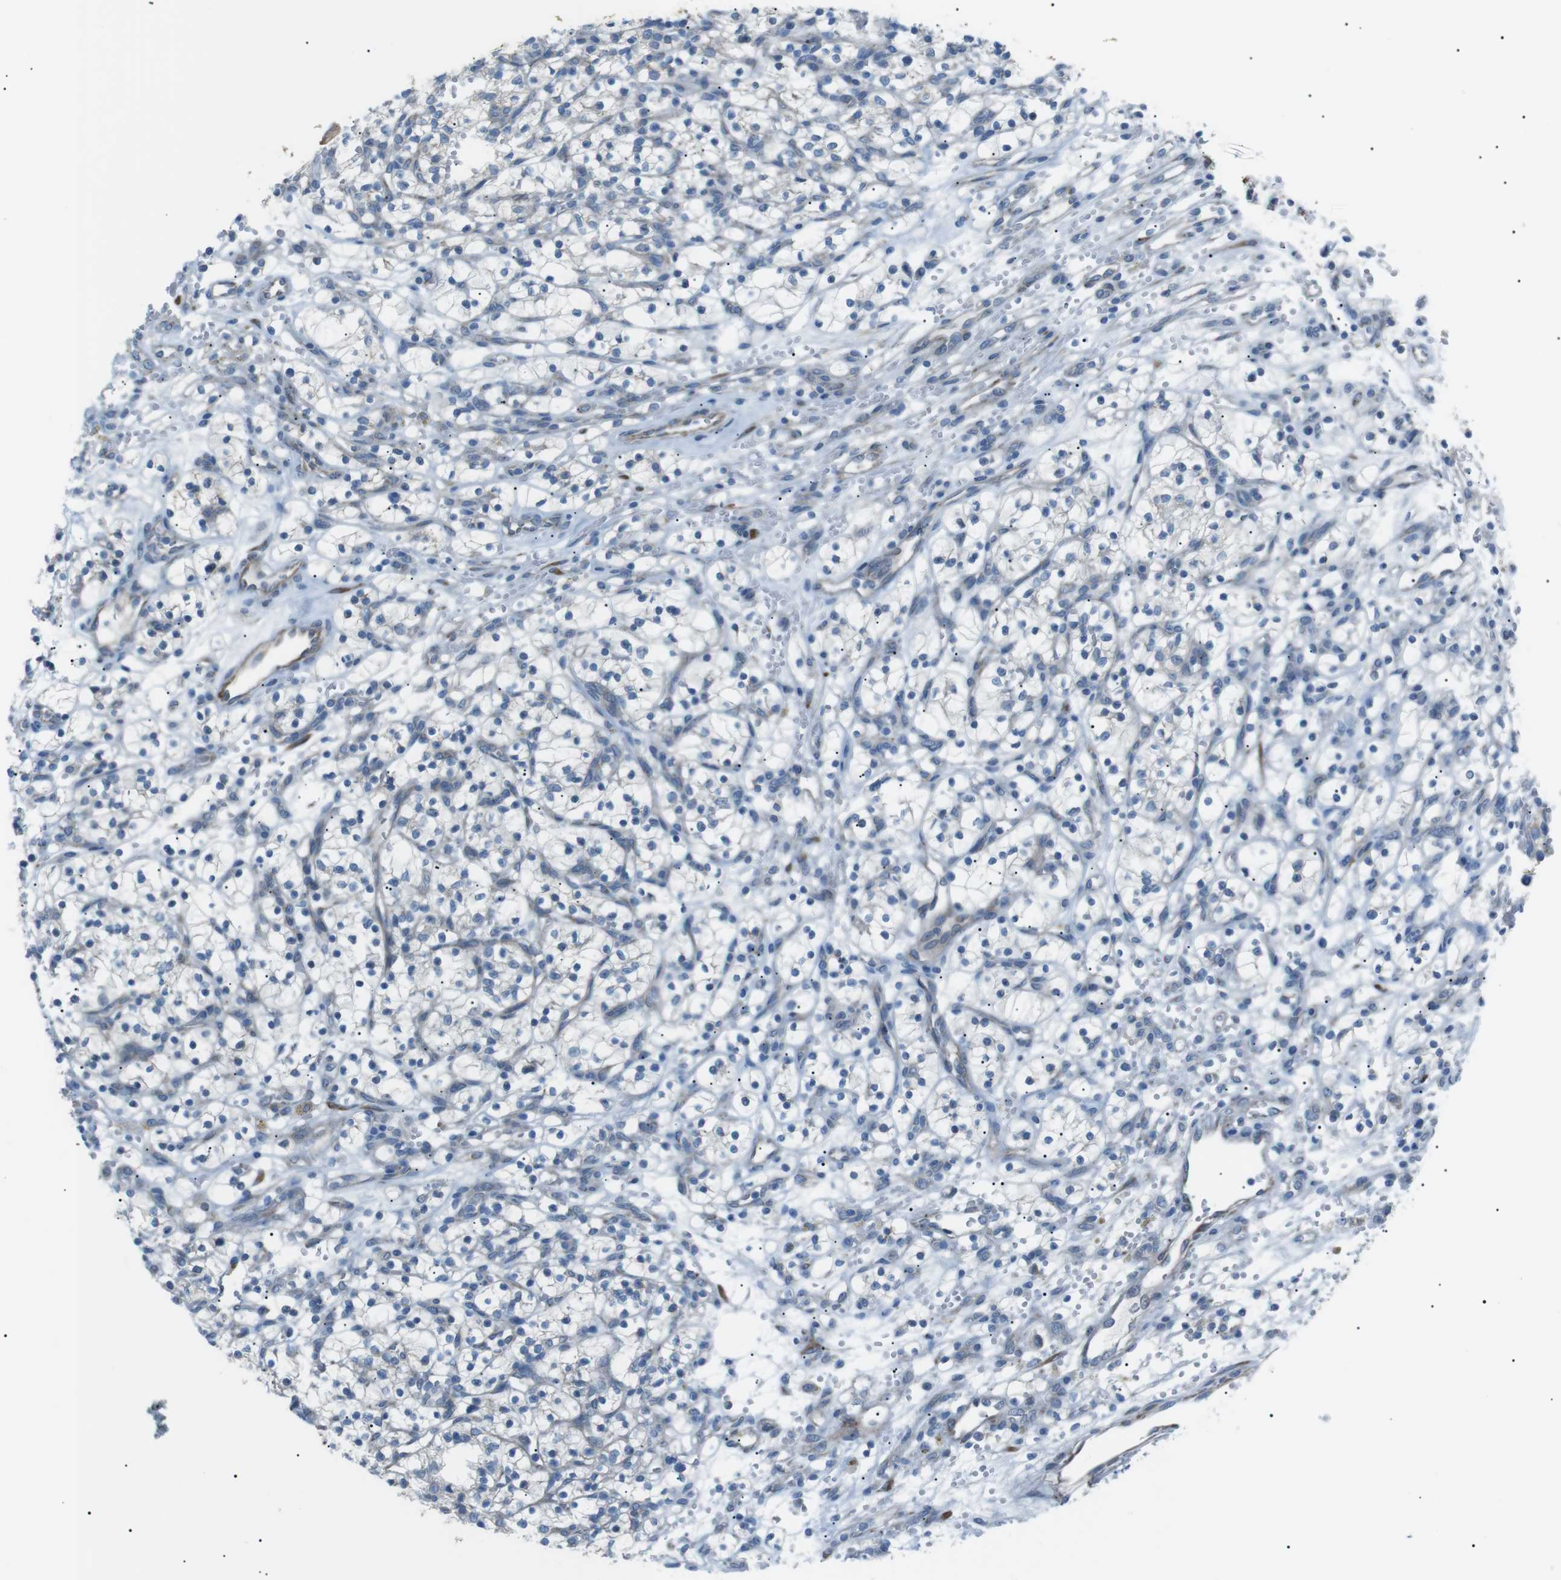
{"staining": {"intensity": "negative", "quantity": "none", "location": "none"}, "tissue": "renal cancer", "cell_type": "Tumor cells", "image_type": "cancer", "snomed": [{"axis": "morphology", "description": "Adenocarcinoma, NOS"}, {"axis": "topography", "description": "Kidney"}], "caption": "An immunohistochemistry (IHC) photomicrograph of renal cancer (adenocarcinoma) is shown. There is no staining in tumor cells of renal cancer (adenocarcinoma). (DAB (3,3'-diaminobenzidine) IHC, high magnification).", "gene": "MTARC2", "patient": {"sex": "female", "age": 57}}